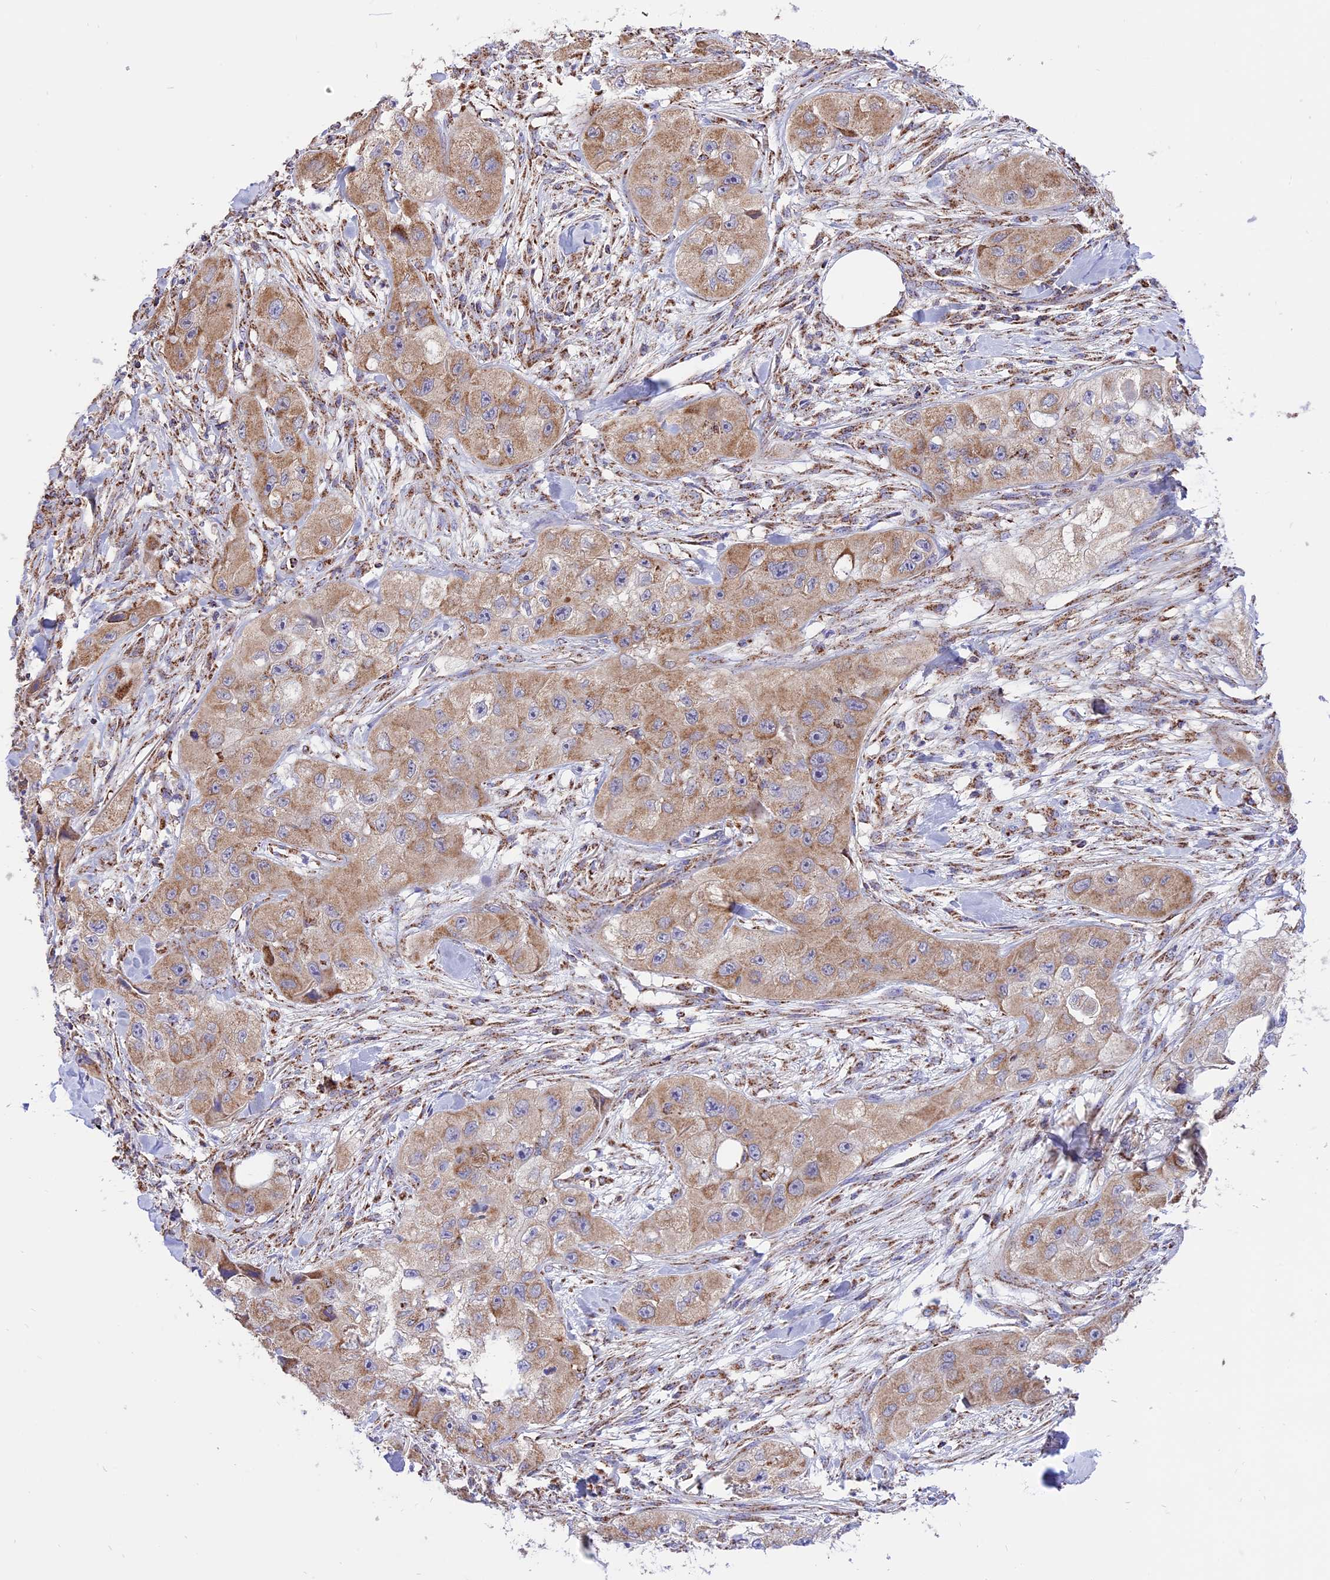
{"staining": {"intensity": "moderate", "quantity": ">75%", "location": "cytoplasmic/membranous"}, "tissue": "skin cancer", "cell_type": "Tumor cells", "image_type": "cancer", "snomed": [{"axis": "morphology", "description": "Squamous cell carcinoma, NOS"}, {"axis": "topography", "description": "Skin"}, {"axis": "topography", "description": "Subcutis"}], "caption": "Skin cancer (squamous cell carcinoma) stained for a protein (brown) reveals moderate cytoplasmic/membranous positive expression in about >75% of tumor cells.", "gene": "TTC4", "patient": {"sex": "male", "age": 73}}